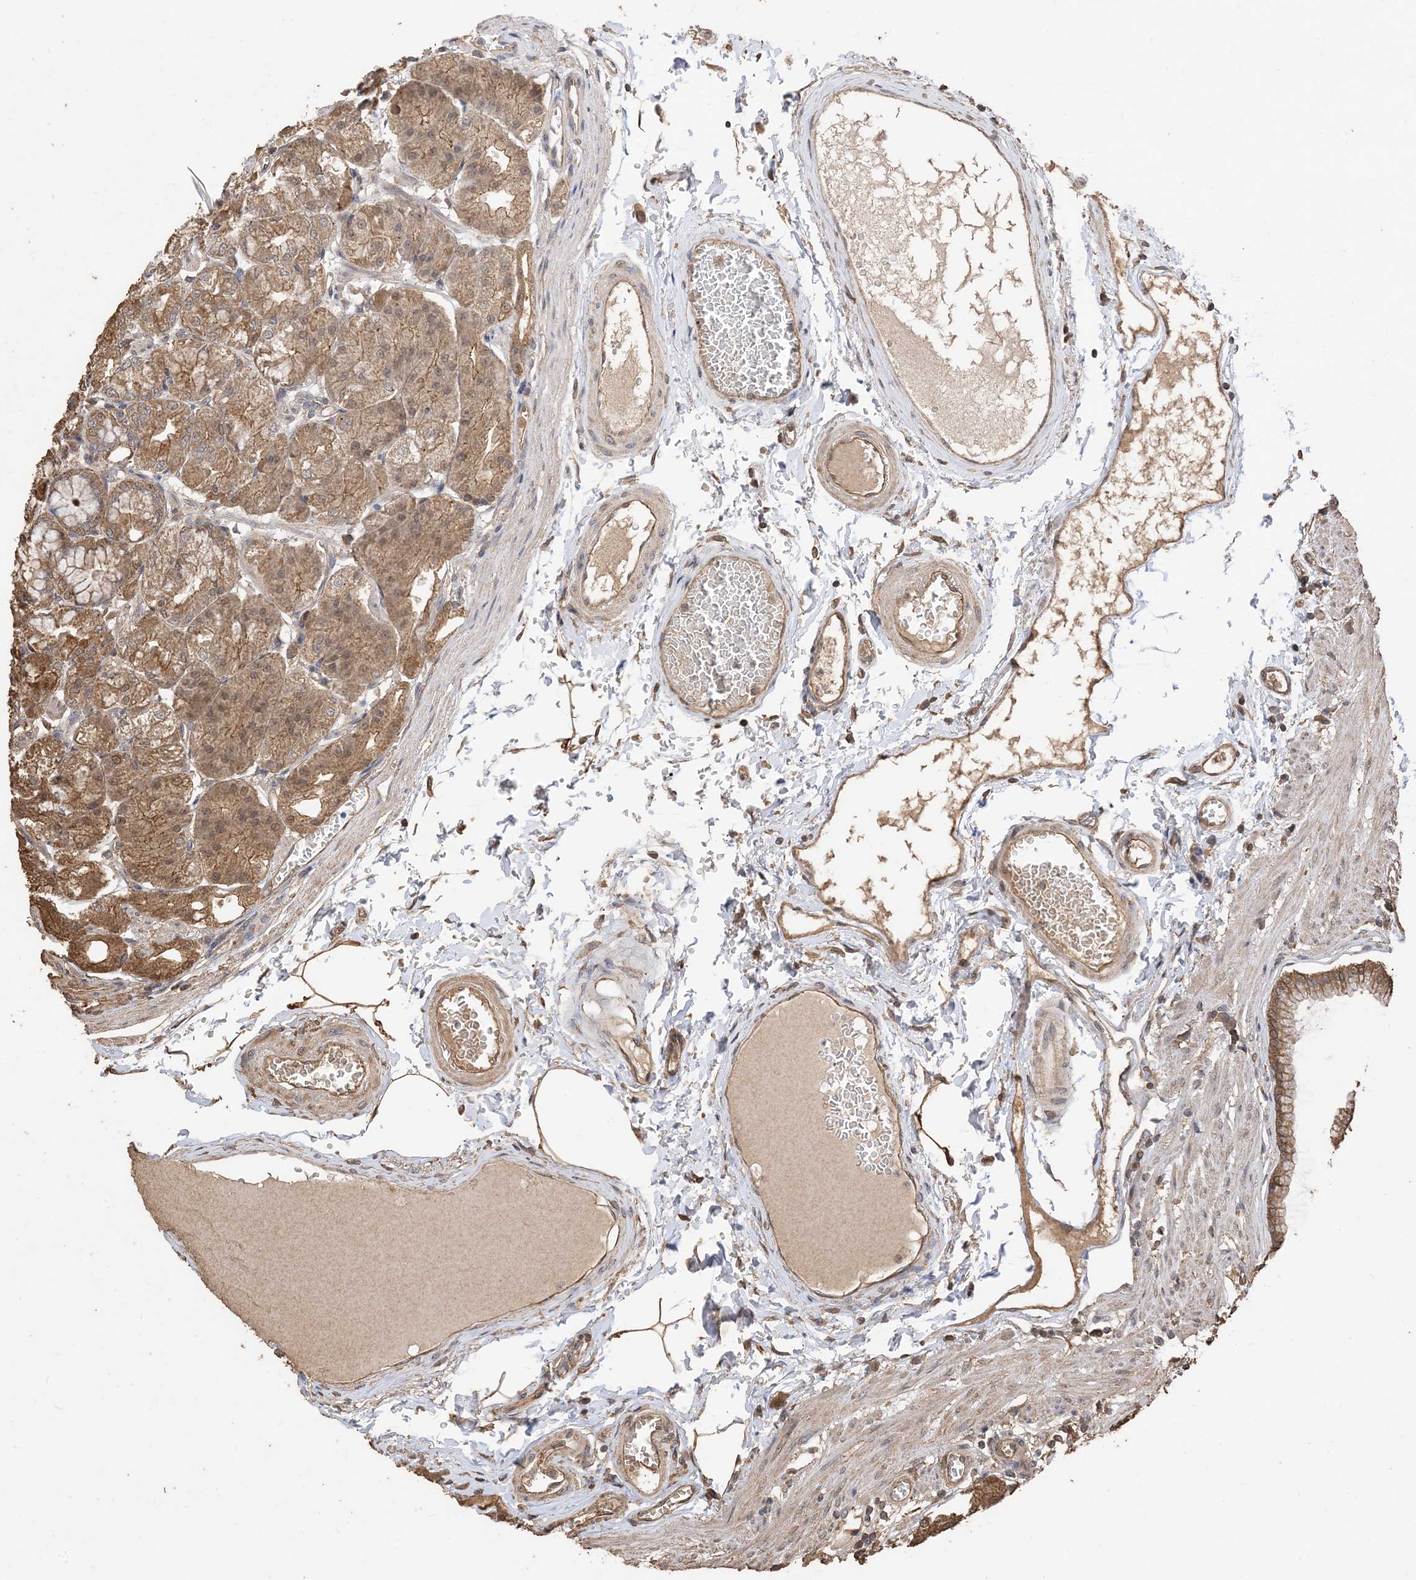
{"staining": {"intensity": "moderate", "quantity": ">75%", "location": "cytoplasmic/membranous,nuclear"}, "tissue": "stomach", "cell_type": "Glandular cells", "image_type": "normal", "snomed": [{"axis": "morphology", "description": "Normal tissue, NOS"}, {"axis": "topography", "description": "Stomach, lower"}], "caption": "Approximately >75% of glandular cells in unremarkable stomach show moderate cytoplasmic/membranous,nuclear protein positivity as visualized by brown immunohistochemical staining.", "gene": "ZKSCAN5", "patient": {"sex": "male", "age": 71}}